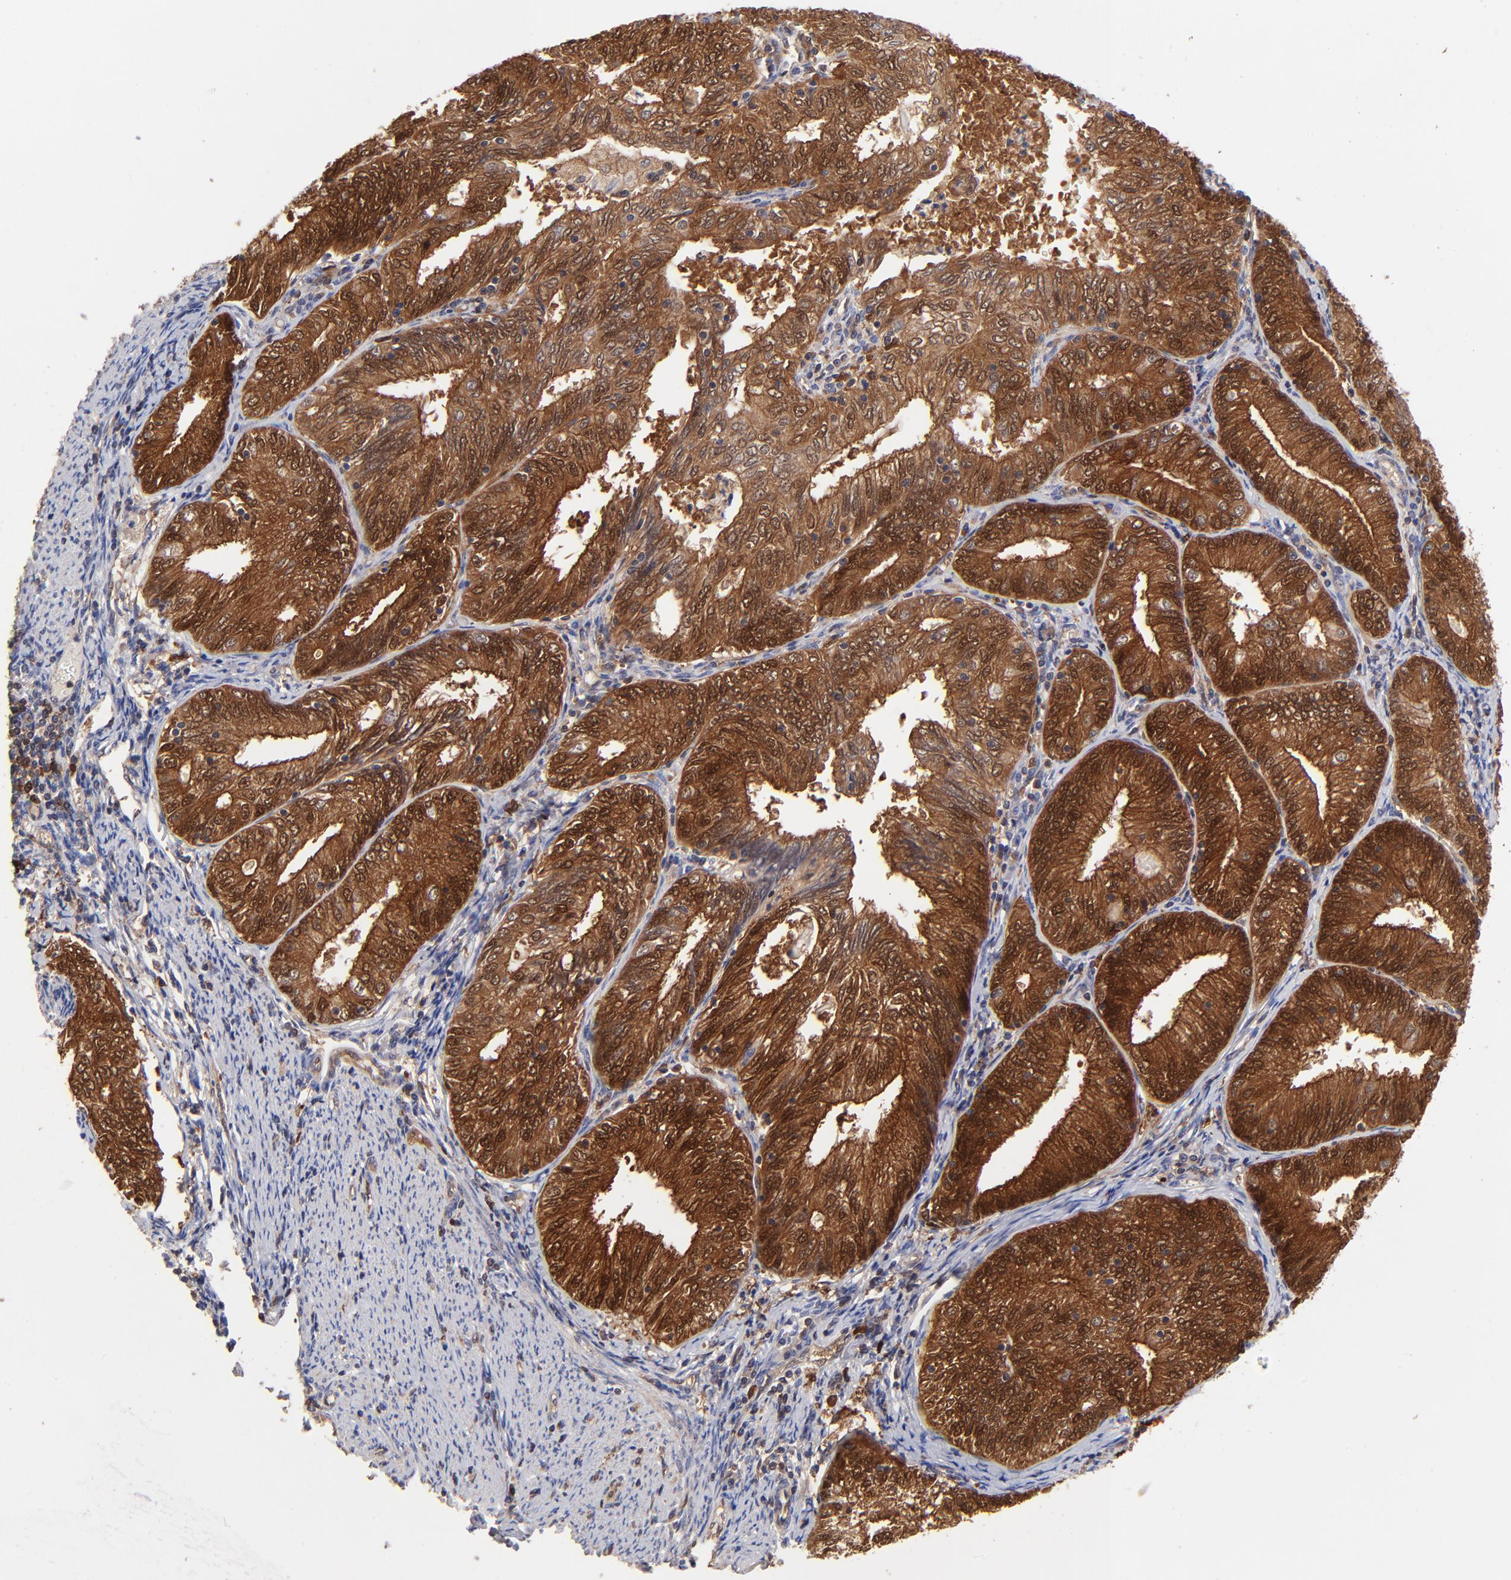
{"staining": {"intensity": "strong", "quantity": ">75%", "location": "cytoplasmic/membranous,nuclear"}, "tissue": "endometrial cancer", "cell_type": "Tumor cells", "image_type": "cancer", "snomed": [{"axis": "morphology", "description": "Adenocarcinoma, NOS"}, {"axis": "topography", "description": "Endometrium"}], "caption": "Brown immunohistochemical staining in endometrial adenocarcinoma shows strong cytoplasmic/membranous and nuclear positivity in about >75% of tumor cells.", "gene": "DCTPP1", "patient": {"sex": "female", "age": 69}}